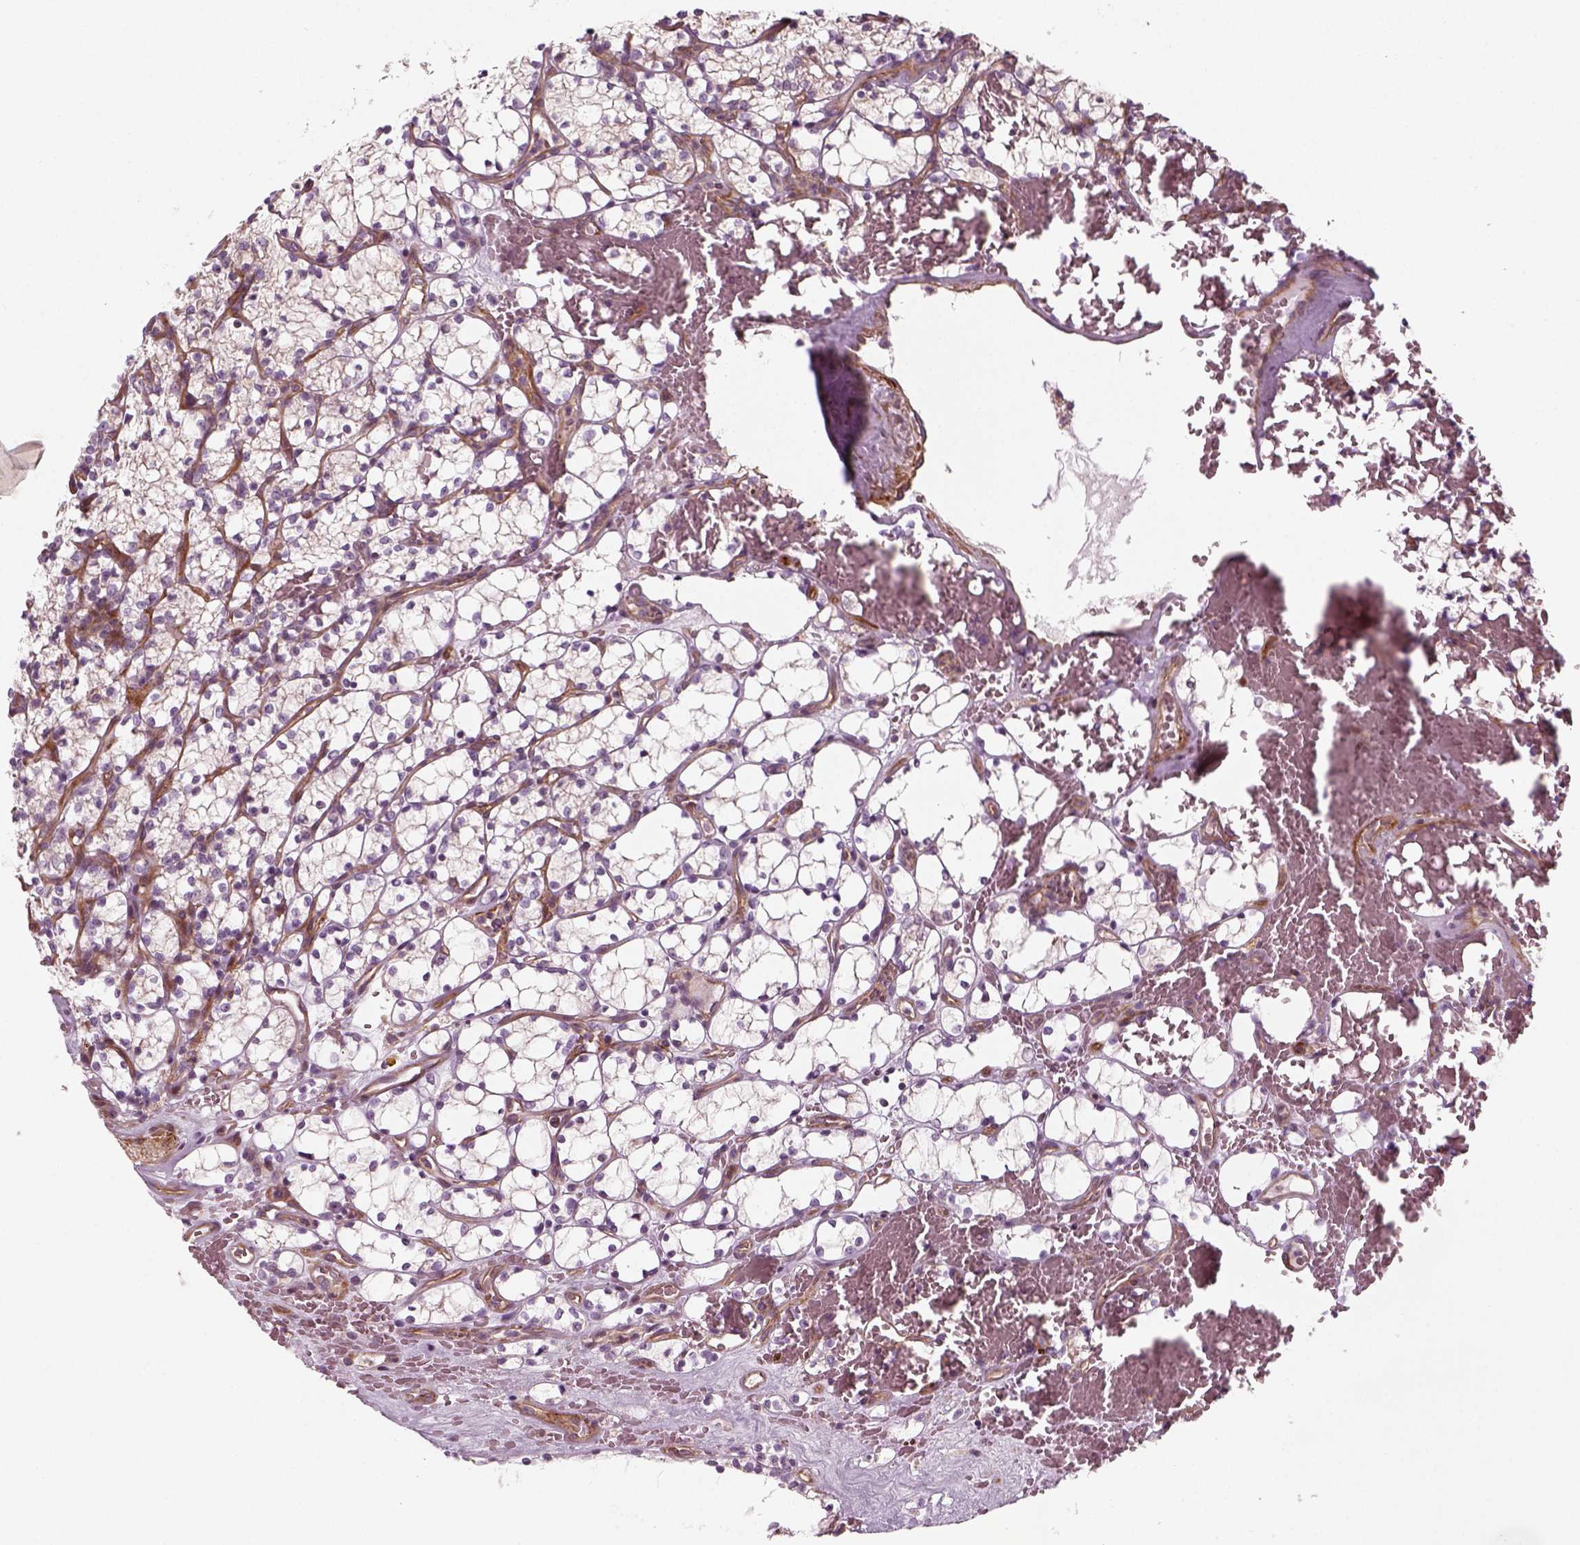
{"staining": {"intensity": "negative", "quantity": "none", "location": "none"}, "tissue": "renal cancer", "cell_type": "Tumor cells", "image_type": "cancer", "snomed": [{"axis": "morphology", "description": "Adenocarcinoma, NOS"}, {"axis": "topography", "description": "Kidney"}], "caption": "A high-resolution histopathology image shows IHC staining of renal cancer (adenocarcinoma), which demonstrates no significant staining in tumor cells.", "gene": "DNASE1L1", "patient": {"sex": "female", "age": 69}}